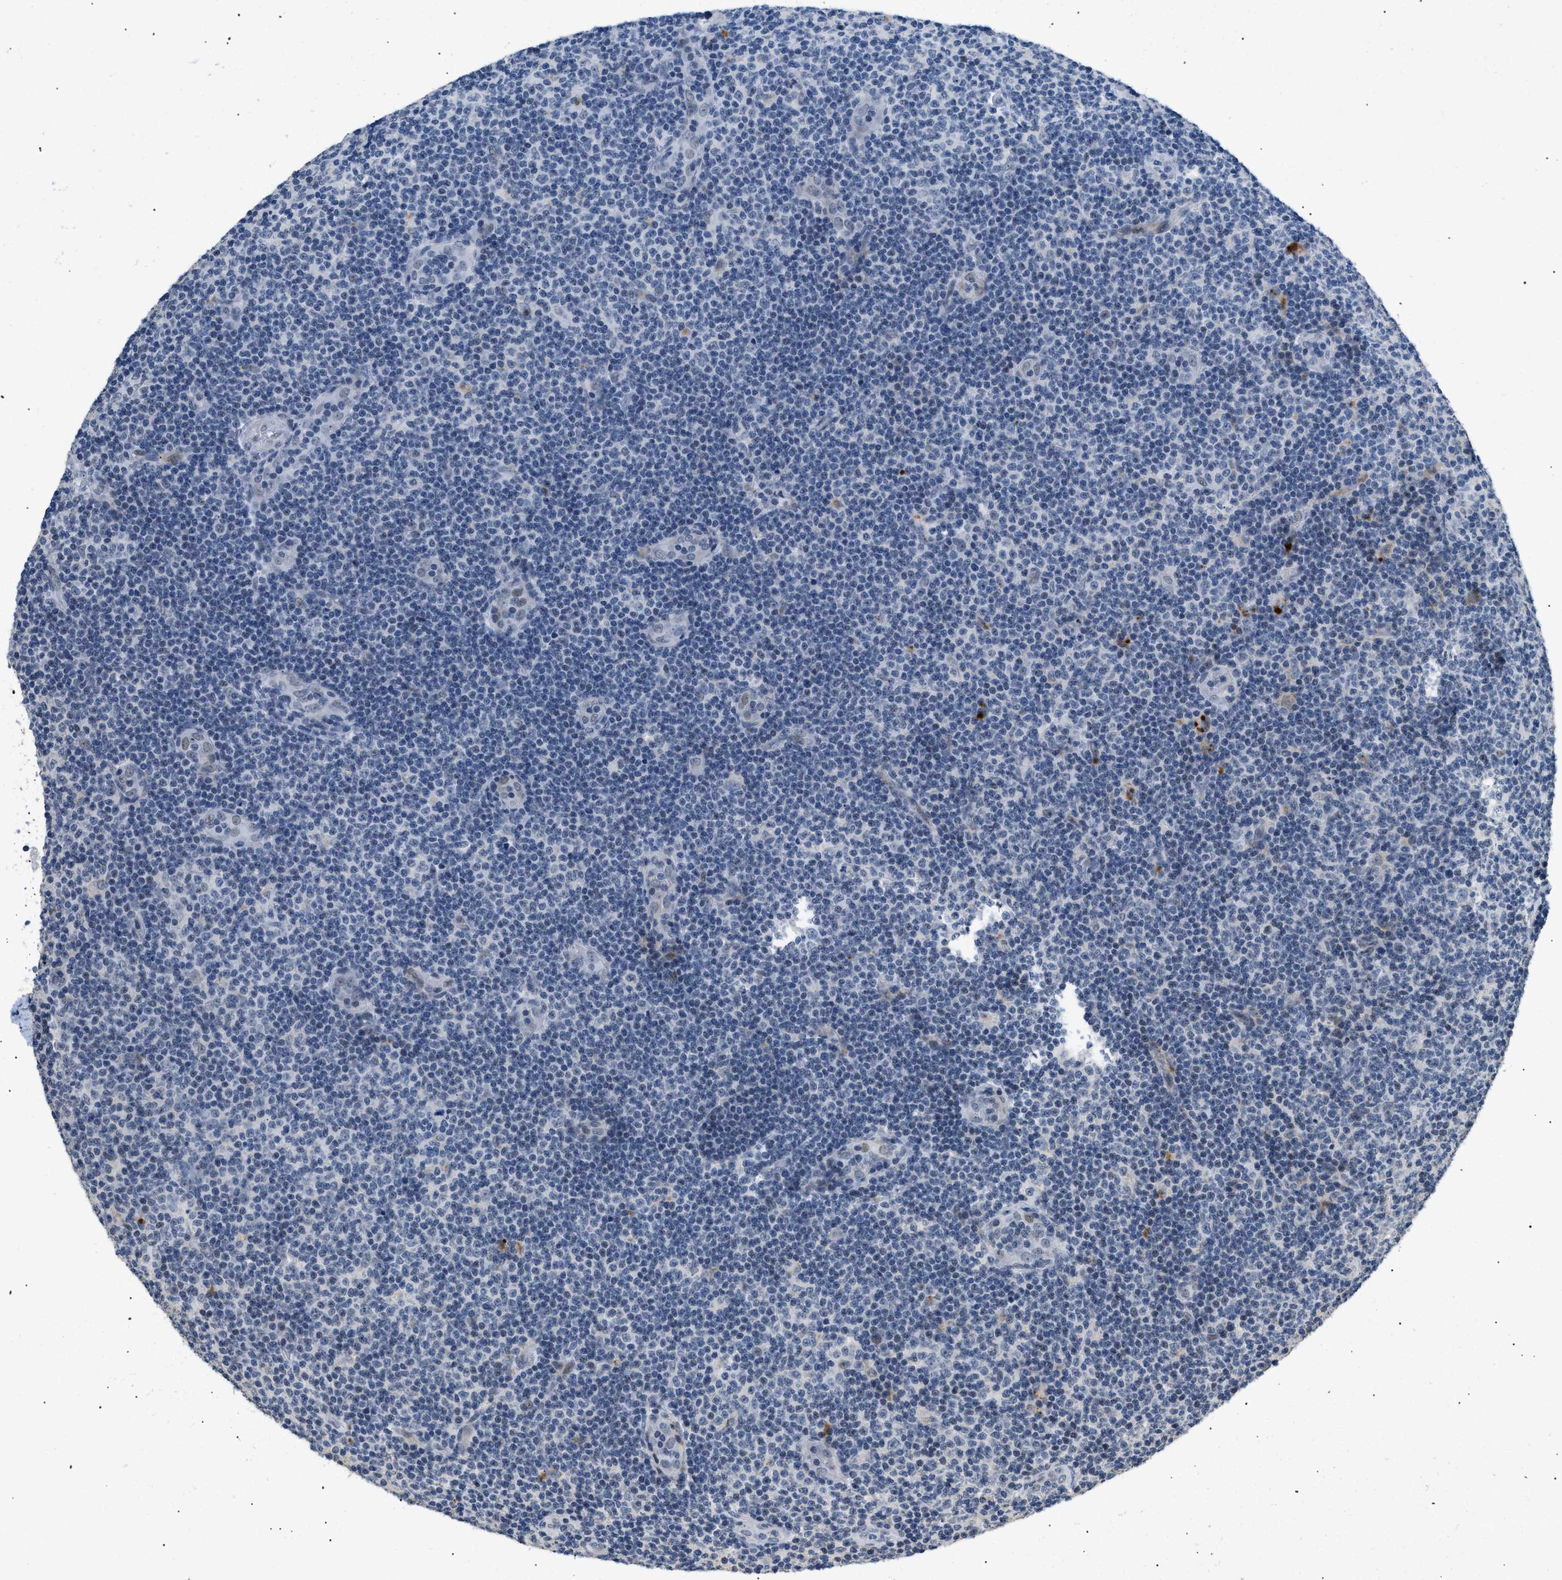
{"staining": {"intensity": "negative", "quantity": "none", "location": "none"}, "tissue": "lymphoma", "cell_type": "Tumor cells", "image_type": "cancer", "snomed": [{"axis": "morphology", "description": "Malignant lymphoma, non-Hodgkin's type, Low grade"}, {"axis": "topography", "description": "Lymph node"}], "caption": "Human lymphoma stained for a protein using IHC shows no positivity in tumor cells.", "gene": "KCNC3", "patient": {"sex": "male", "age": 83}}